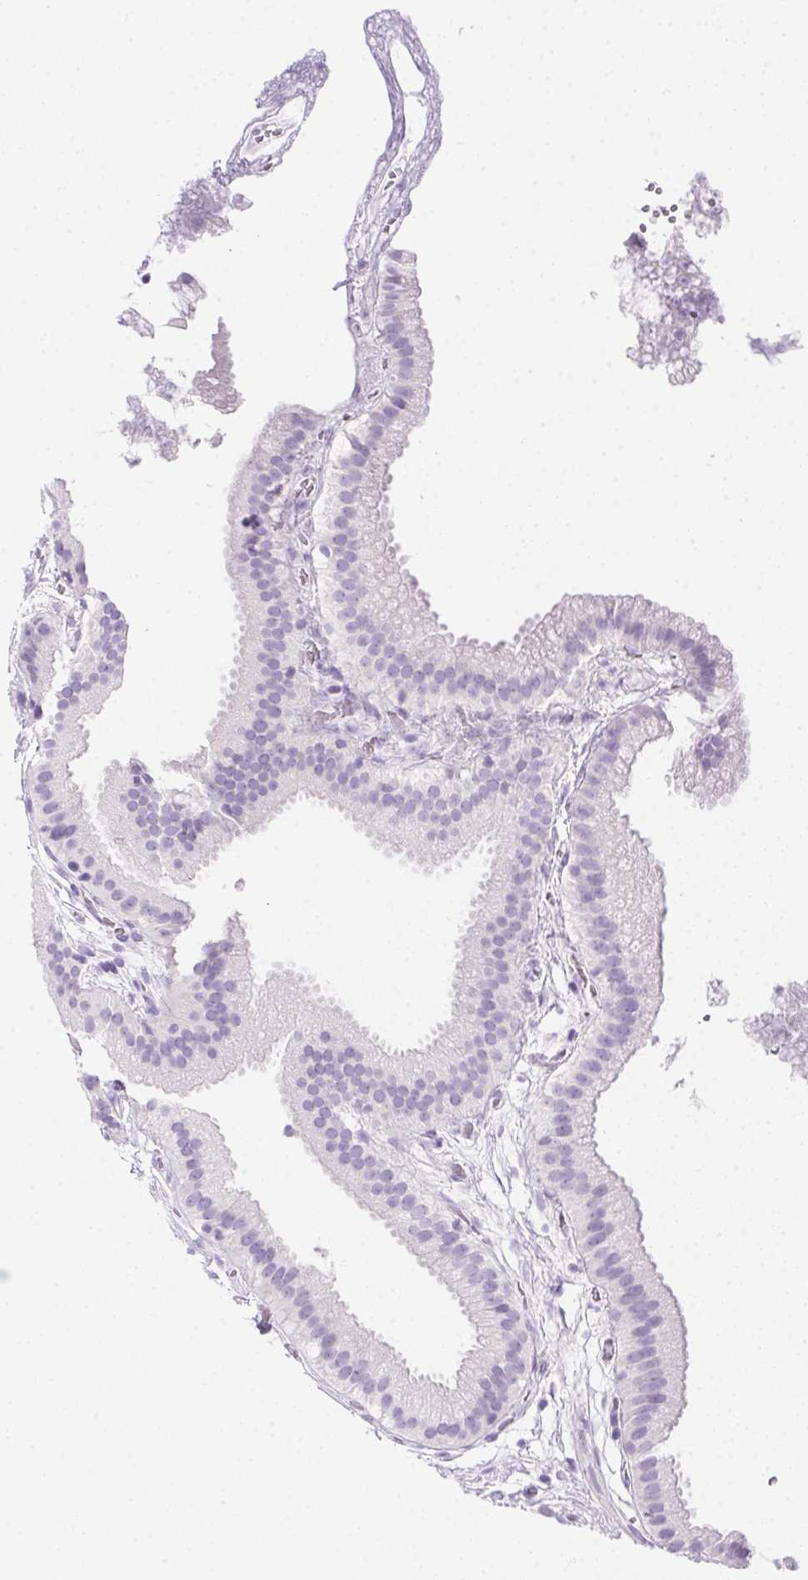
{"staining": {"intensity": "negative", "quantity": "none", "location": "none"}, "tissue": "gallbladder", "cell_type": "Glandular cells", "image_type": "normal", "snomed": [{"axis": "morphology", "description": "Normal tissue, NOS"}, {"axis": "topography", "description": "Gallbladder"}], "caption": "Glandular cells are negative for brown protein staining in unremarkable gallbladder. (Stains: DAB (3,3'-diaminobenzidine) immunohistochemistry with hematoxylin counter stain, Microscopy: brightfield microscopy at high magnification).", "gene": "SPACA5B", "patient": {"sex": "female", "age": 63}}